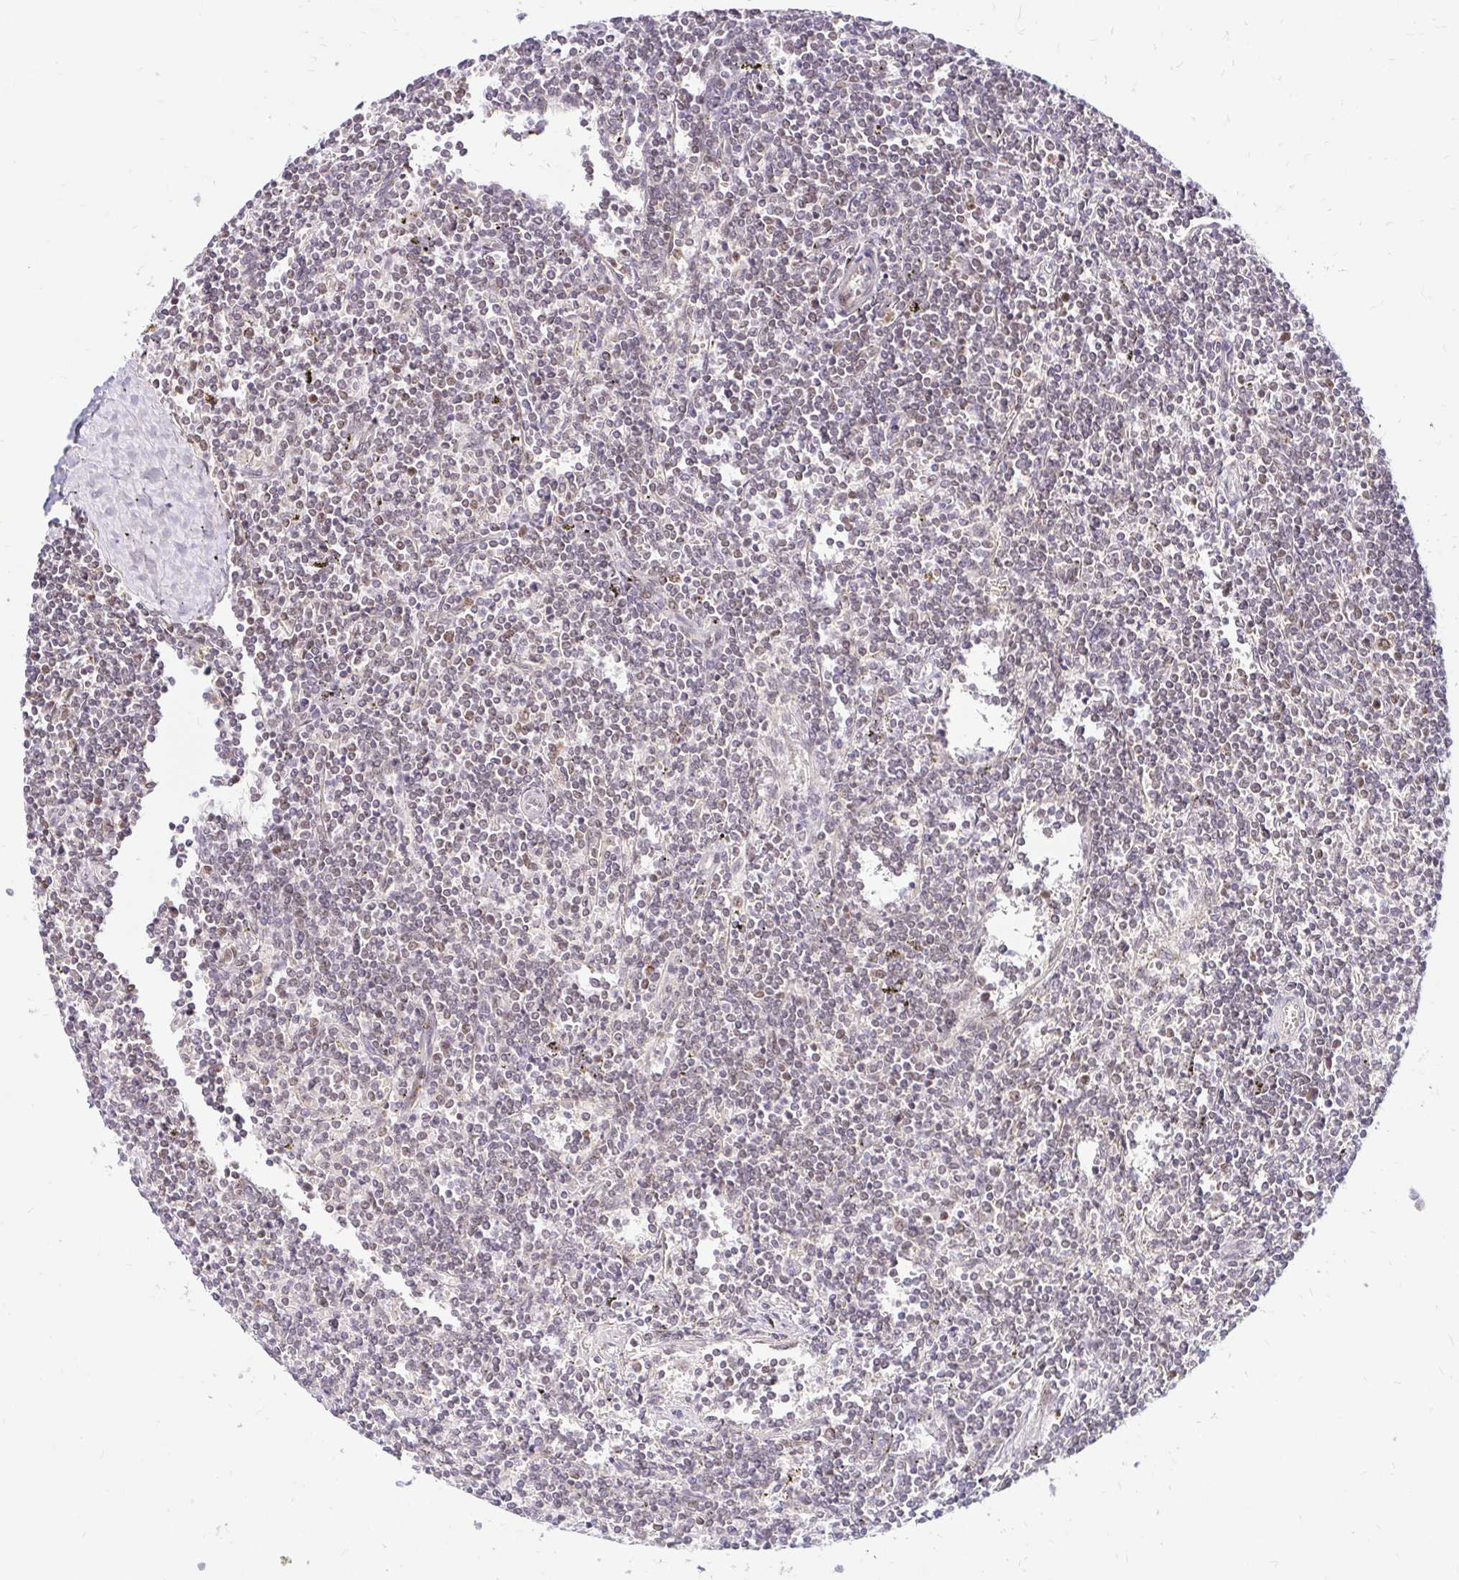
{"staining": {"intensity": "weak", "quantity": "<25%", "location": "nuclear"}, "tissue": "lymphoma", "cell_type": "Tumor cells", "image_type": "cancer", "snomed": [{"axis": "morphology", "description": "Malignant lymphoma, non-Hodgkin's type, Low grade"}, {"axis": "topography", "description": "Spleen"}], "caption": "DAB immunohistochemical staining of human low-grade malignant lymphoma, non-Hodgkin's type displays no significant positivity in tumor cells. (Brightfield microscopy of DAB (3,3'-diaminobenzidine) immunohistochemistry at high magnification).", "gene": "TIMM50", "patient": {"sex": "male", "age": 78}}